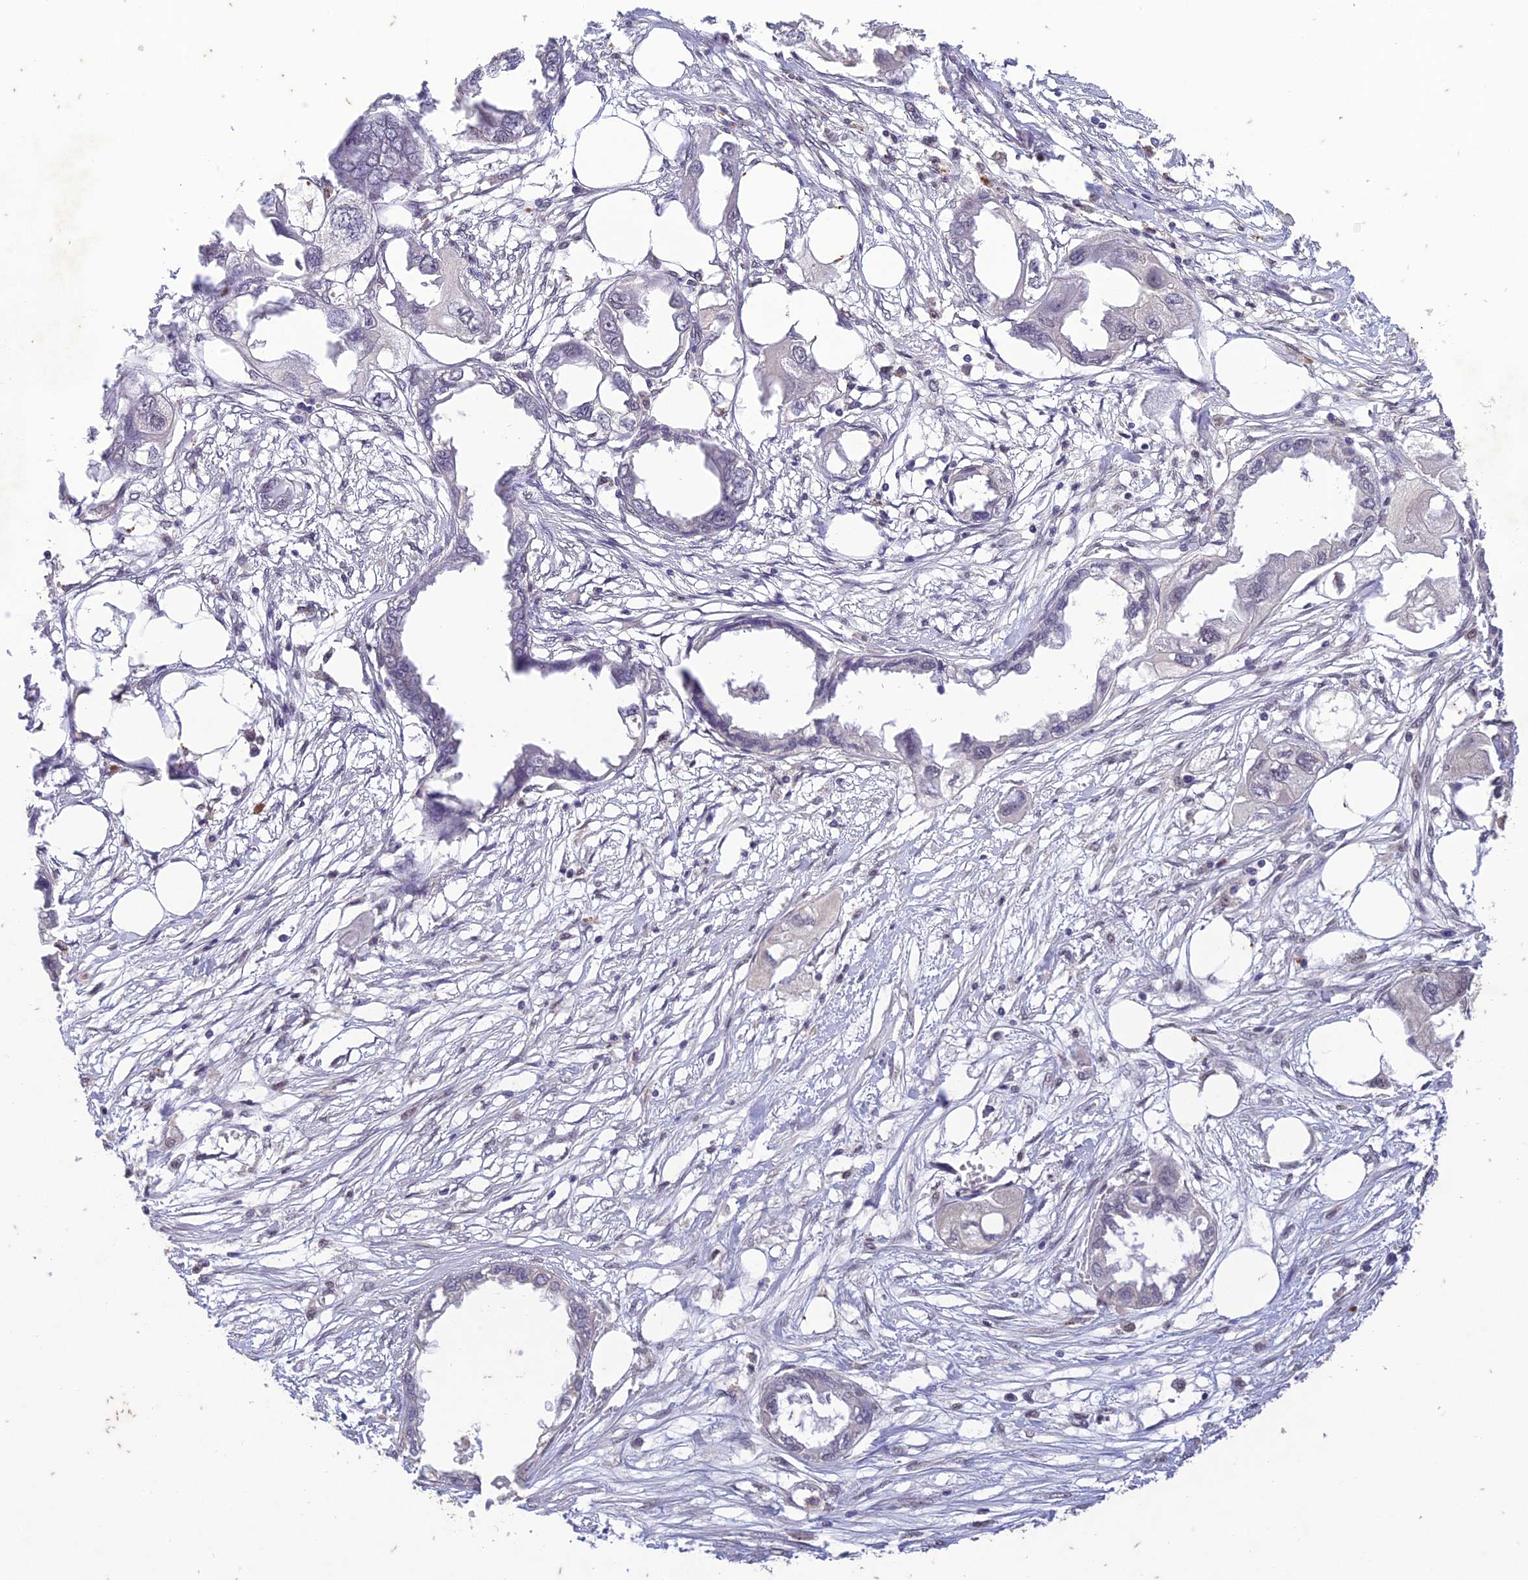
{"staining": {"intensity": "negative", "quantity": "none", "location": "none"}, "tissue": "endometrial cancer", "cell_type": "Tumor cells", "image_type": "cancer", "snomed": [{"axis": "morphology", "description": "Adenocarcinoma, NOS"}, {"axis": "morphology", "description": "Adenocarcinoma, metastatic, NOS"}, {"axis": "topography", "description": "Adipose tissue"}, {"axis": "topography", "description": "Endometrium"}], "caption": "Adenocarcinoma (endometrial) was stained to show a protein in brown. There is no significant staining in tumor cells.", "gene": "POP4", "patient": {"sex": "female", "age": 67}}